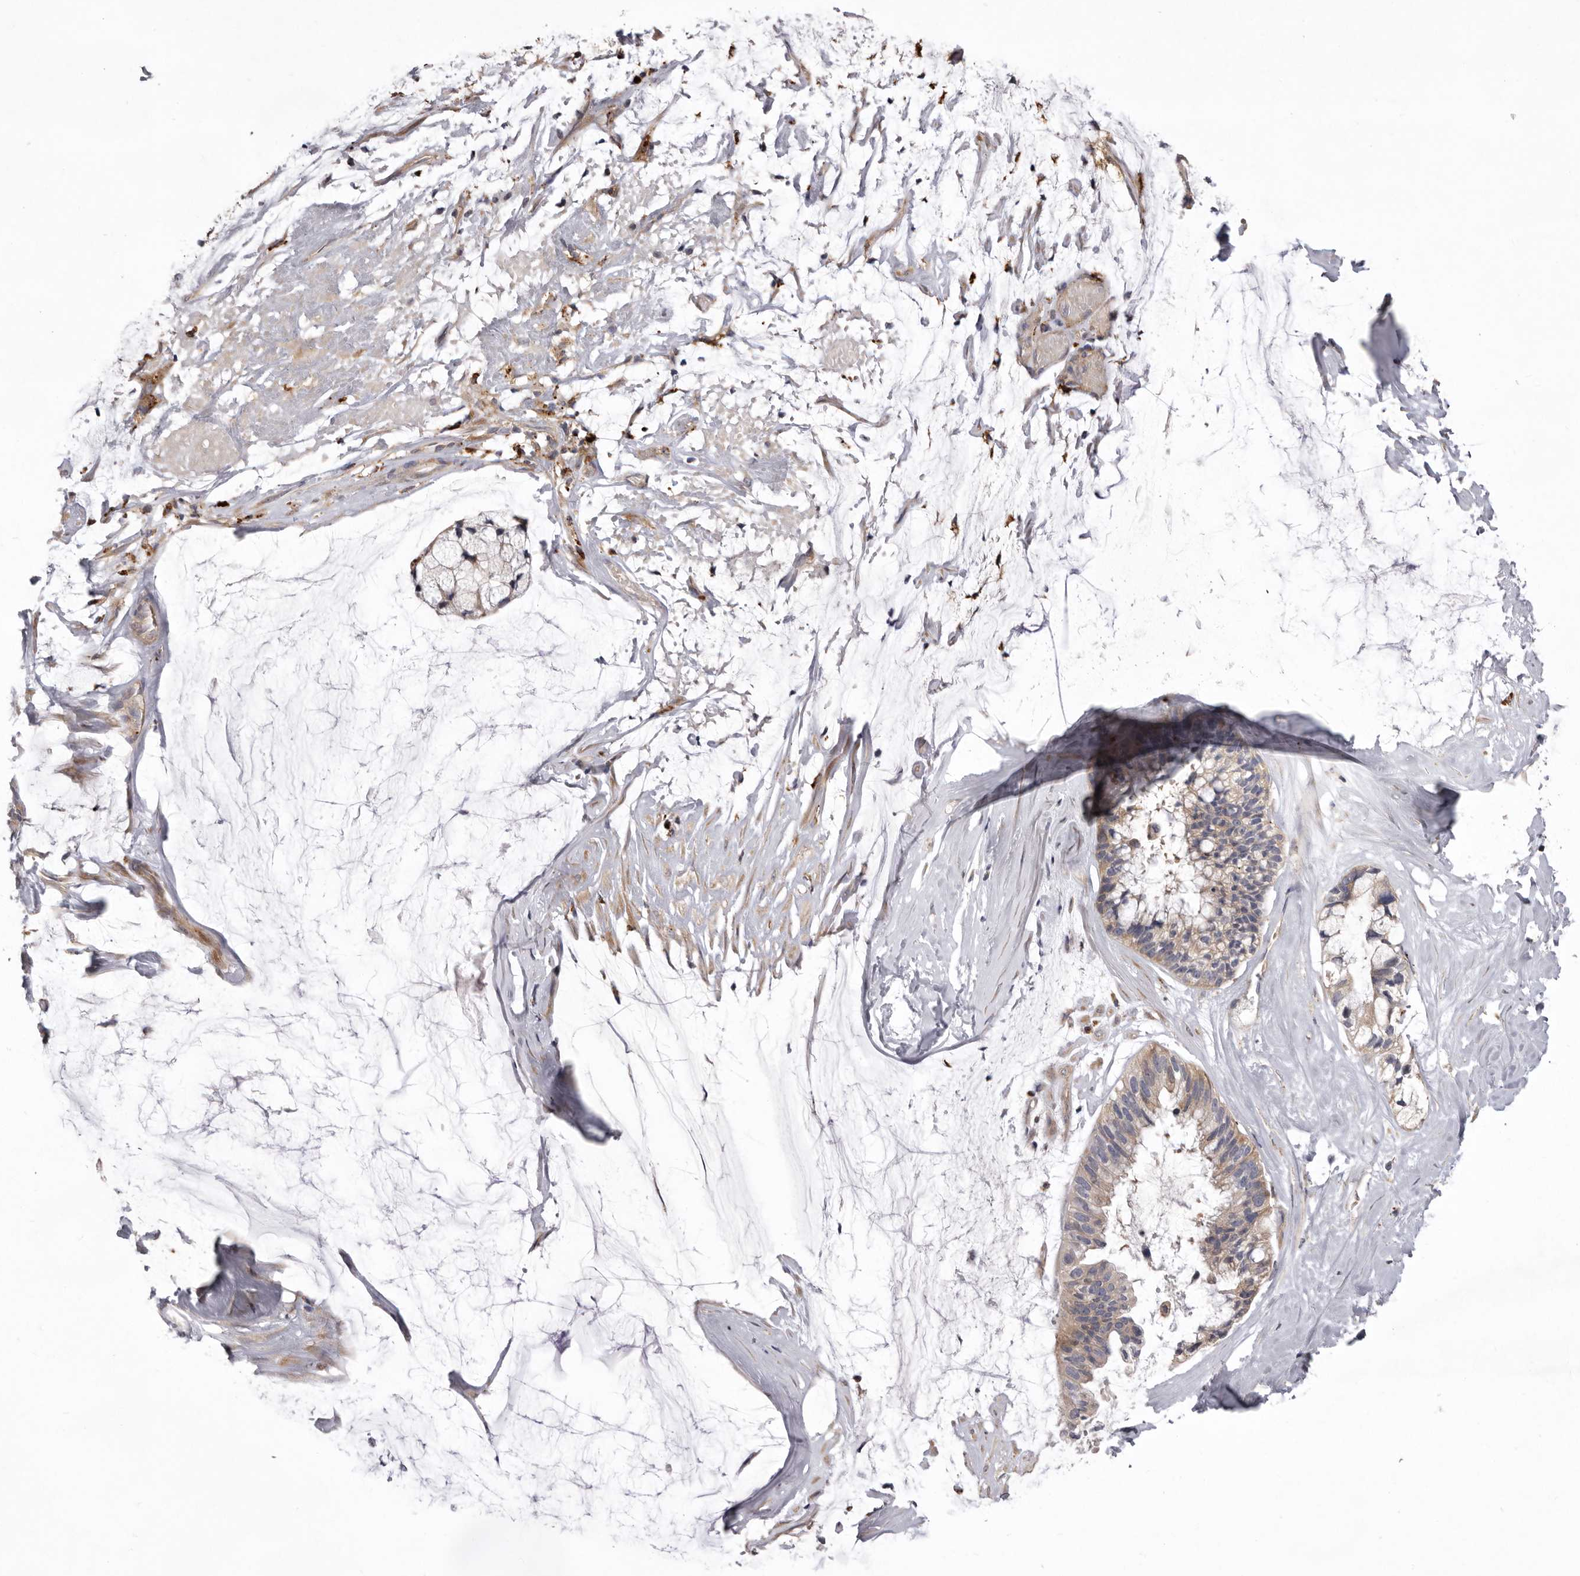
{"staining": {"intensity": "weak", "quantity": "25%-75%", "location": "cytoplasmic/membranous"}, "tissue": "ovarian cancer", "cell_type": "Tumor cells", "image_type": "cancer", "snomed": [{"axis": "morphology", "description": "Cystadenocarcinoma, mucinous, NOS"}, {"axis": "topography", "description": "Ovary"}], "caption": "IHC (DAB (3,3'-diaminobenzidine)) staining of human ovarian cancer (mucinous cystadenocarcinoma) exhibits weak cytoplasmic/membranous protein positivity in about 25%-75% of tumor cells.", "gene": "WDR47", "patient": {"sex": "female", "age": 39}}